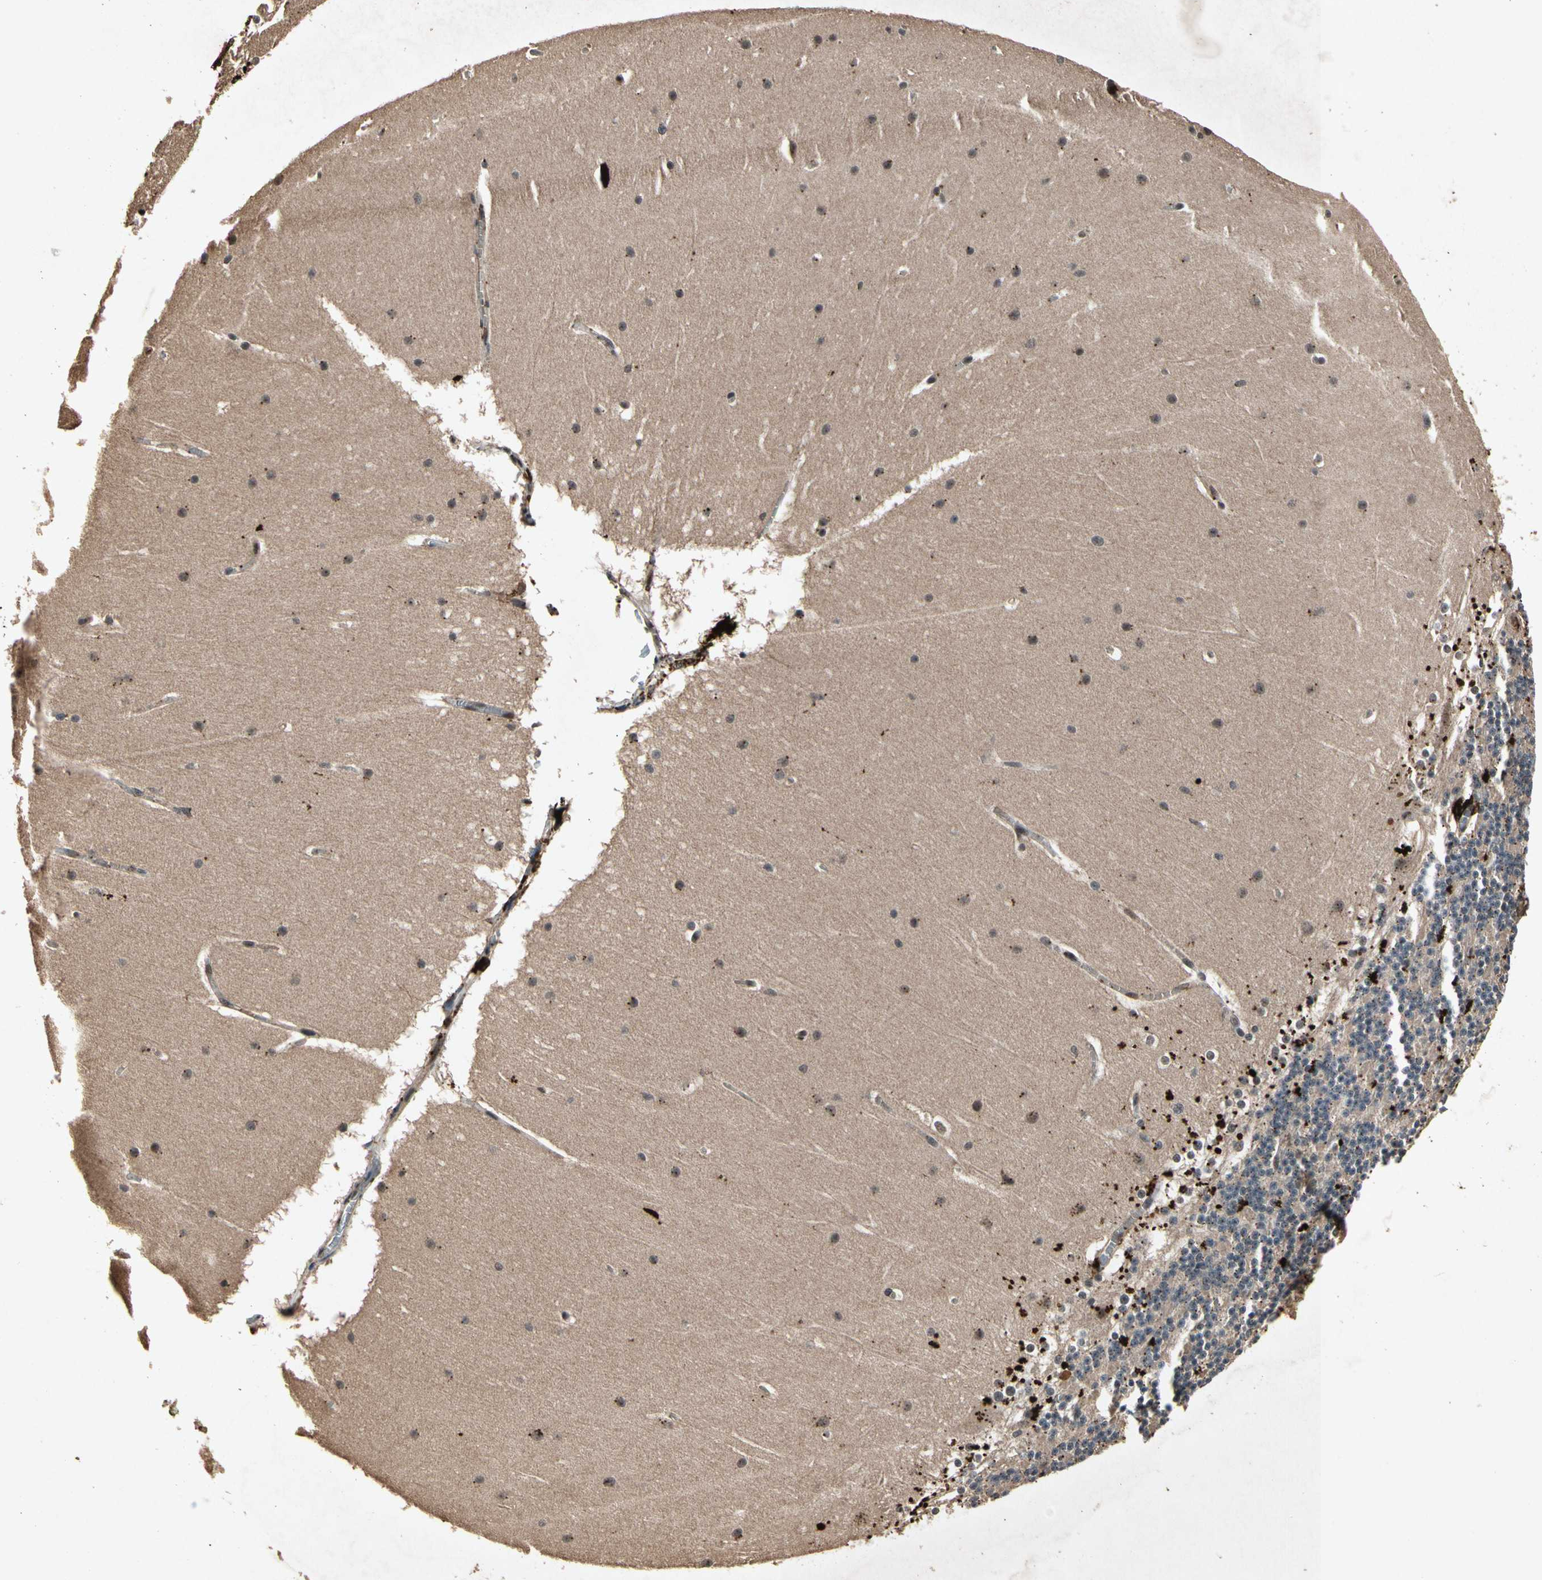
{"staining": {"intensity": "weak", "quantity": ">75%", "location": "cytoplasmic/membranous"}, "tissue": "cerebellum", "cell_type": "Cells in granular layer", "image_type": "normal", "snomed": [{"axis": "morphology", "description": "Normal tissue, NOS"}, {"axis": "topography", "description": "Cerebellum"}], "caption": "IHC (DAB) staining of normal human cerebellum reveals weak cytoplasmic/membranous protein expression in about >75% of cells in granular layer.", "gene": "PML", "patient": {"sex": "female", "age": 19}}